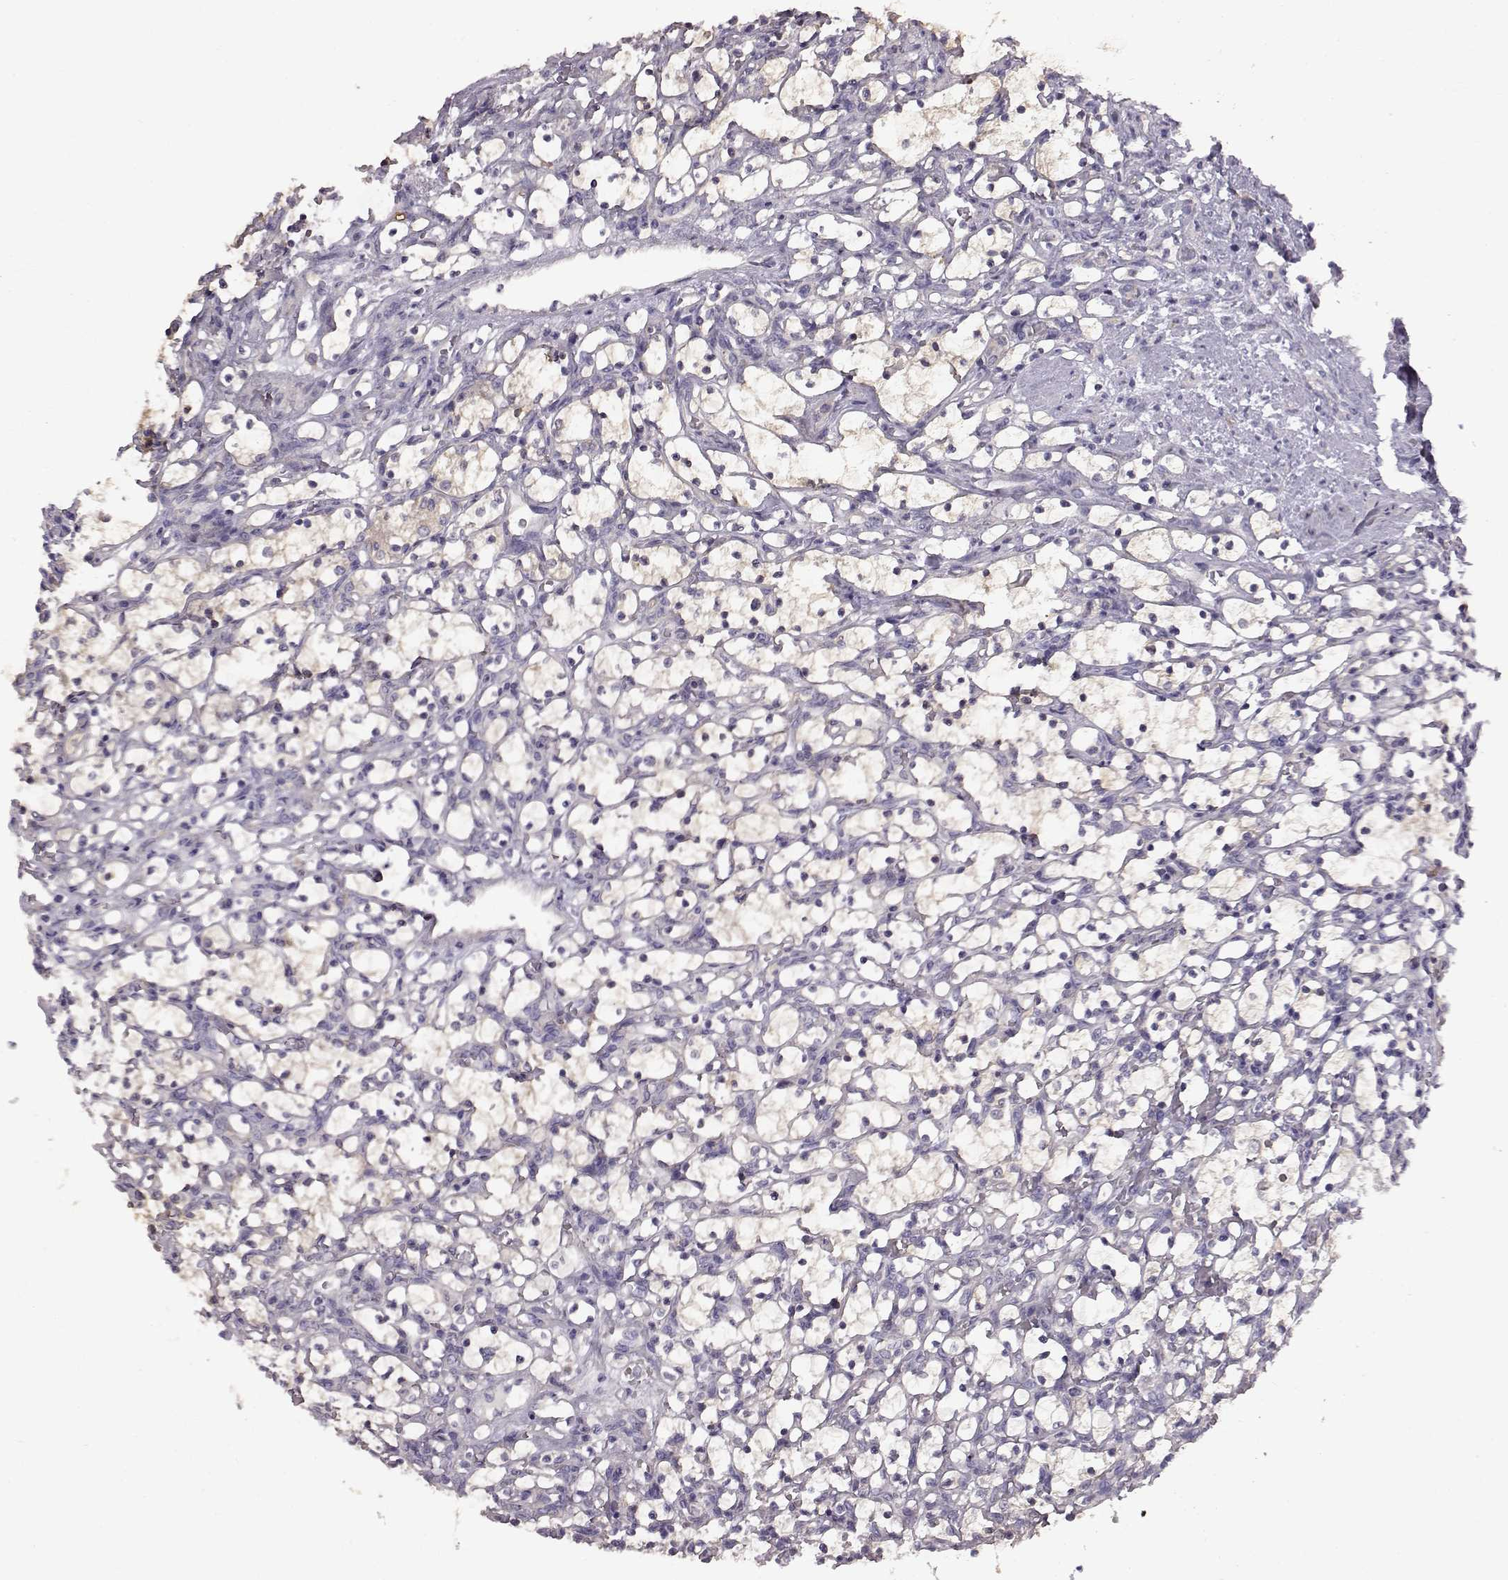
{"staining": {"intensity": "negative", "quantity": "none", "location": "none"}, "tissue": "renal cancer", "cell_type": "Tumor cells", "image_type": "cancer", "snomed": [{"axis": "morphology", "description": "Adenocarcinoma, NOS"}, {"axis": "topography", "description": "Kidney"}], "caption": "High magnification brightfield microscopy of renal cancer (adenocarcinoma) stained with DAB (brown) and counterstained with hematoxylin (blue): tumor cells show no significant staining.", "gene": "ADGRG2", "patient": {"sex": "female", "age": 69}}